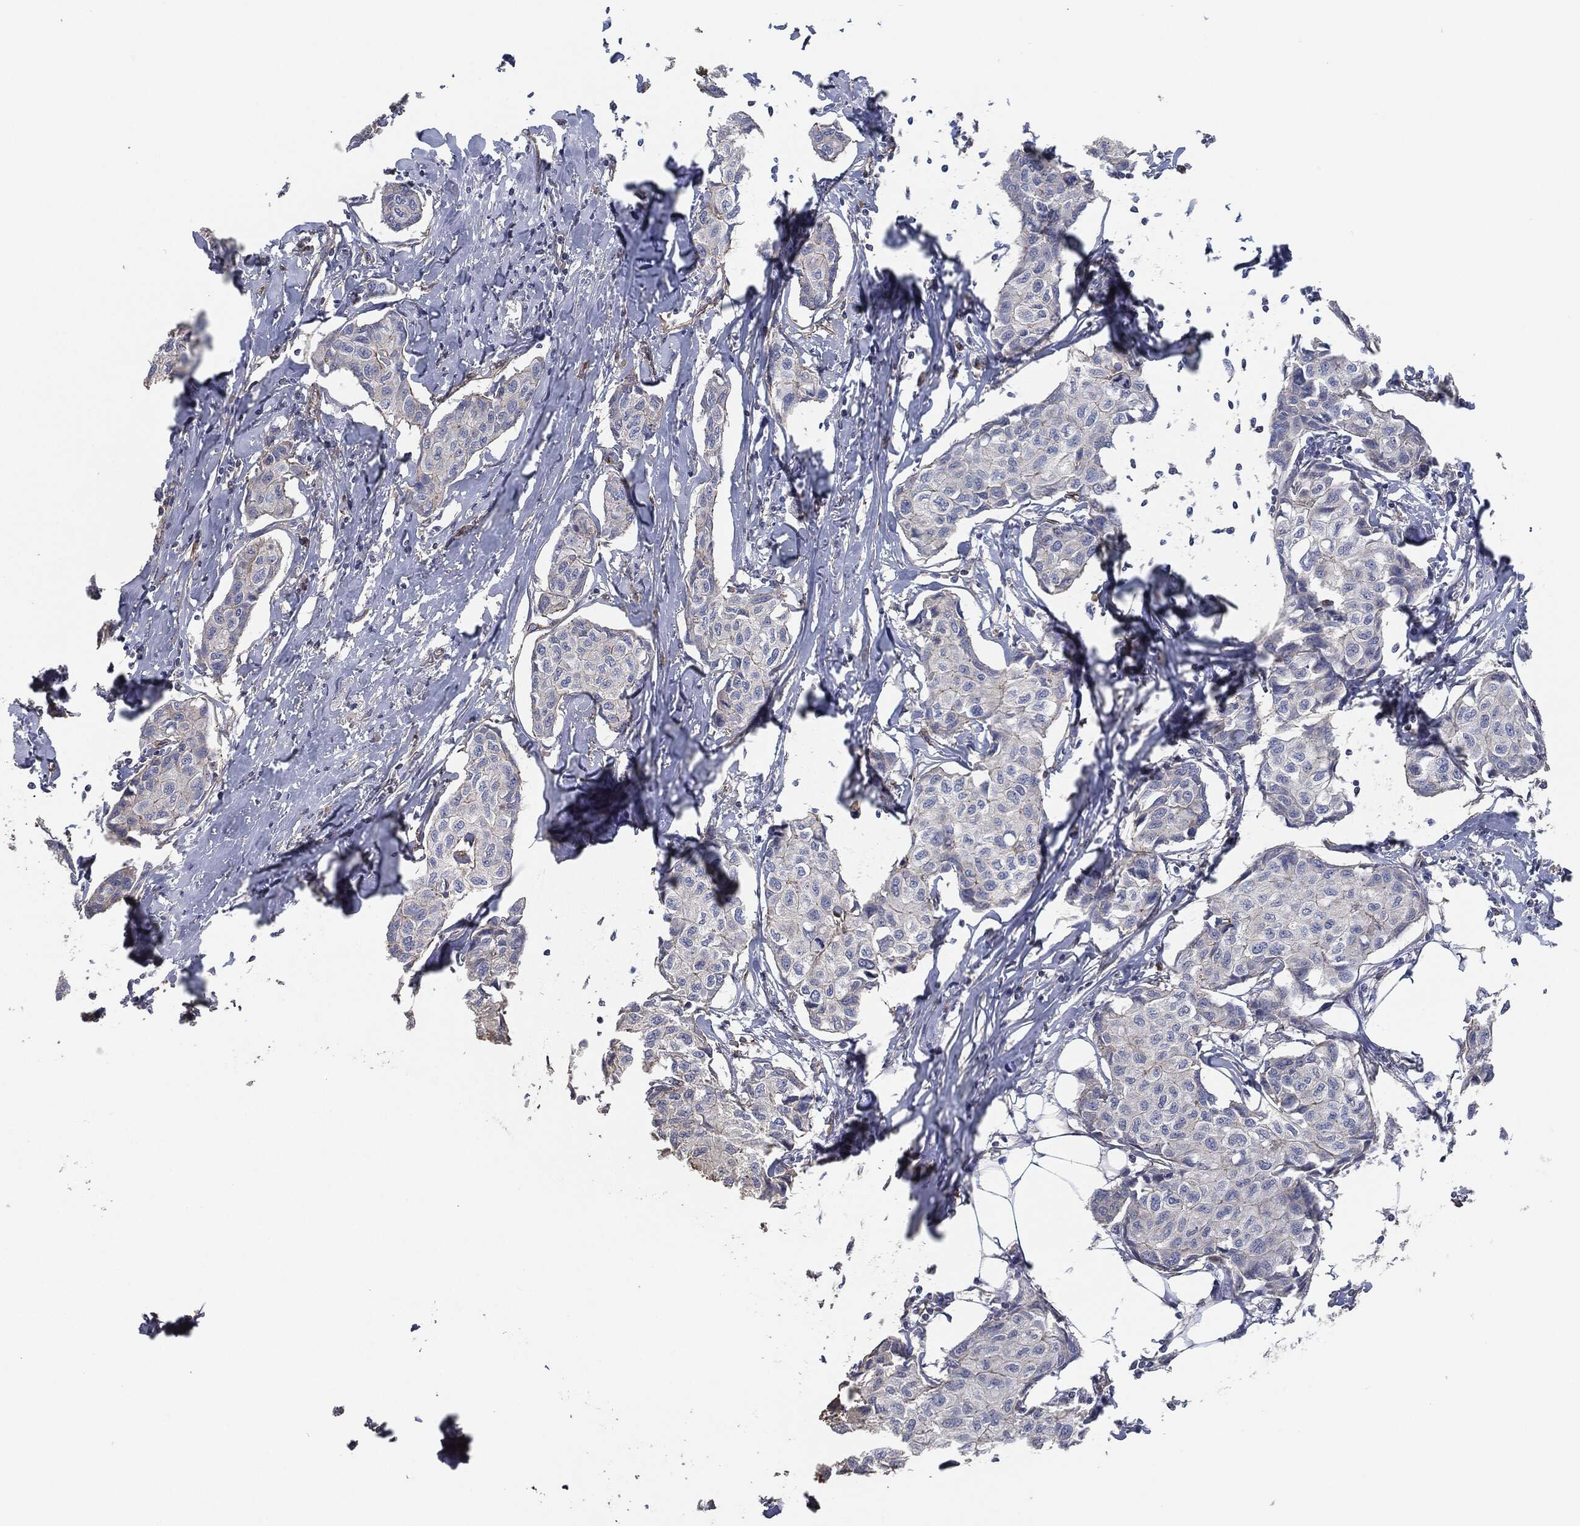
{"staining": {"intensity": "moderate", "quantity": "<25%", "location": "cytoplasmic/membranous"}, "tissue": "breast cancer", "cell_type": "Tumor cells", "image_type": "cancer", "snomed": [{"axis": "morphology", "description": "Duct carcinoma"}, {"axis": "topography", "description": "Breast"}], "caption": "Breast intraductal carcinoma stained with immunohistochemistry (IHC) exhibits moderate cytoplasmic/membranous expression in approximately <25% of tumor cells. Using DAB (brown) and hematoxylin (blue) stains, captured at high magnification using brightfield microscopy.", "gene": "SVIL", "patient": {"sex": "female", "age": 80}}